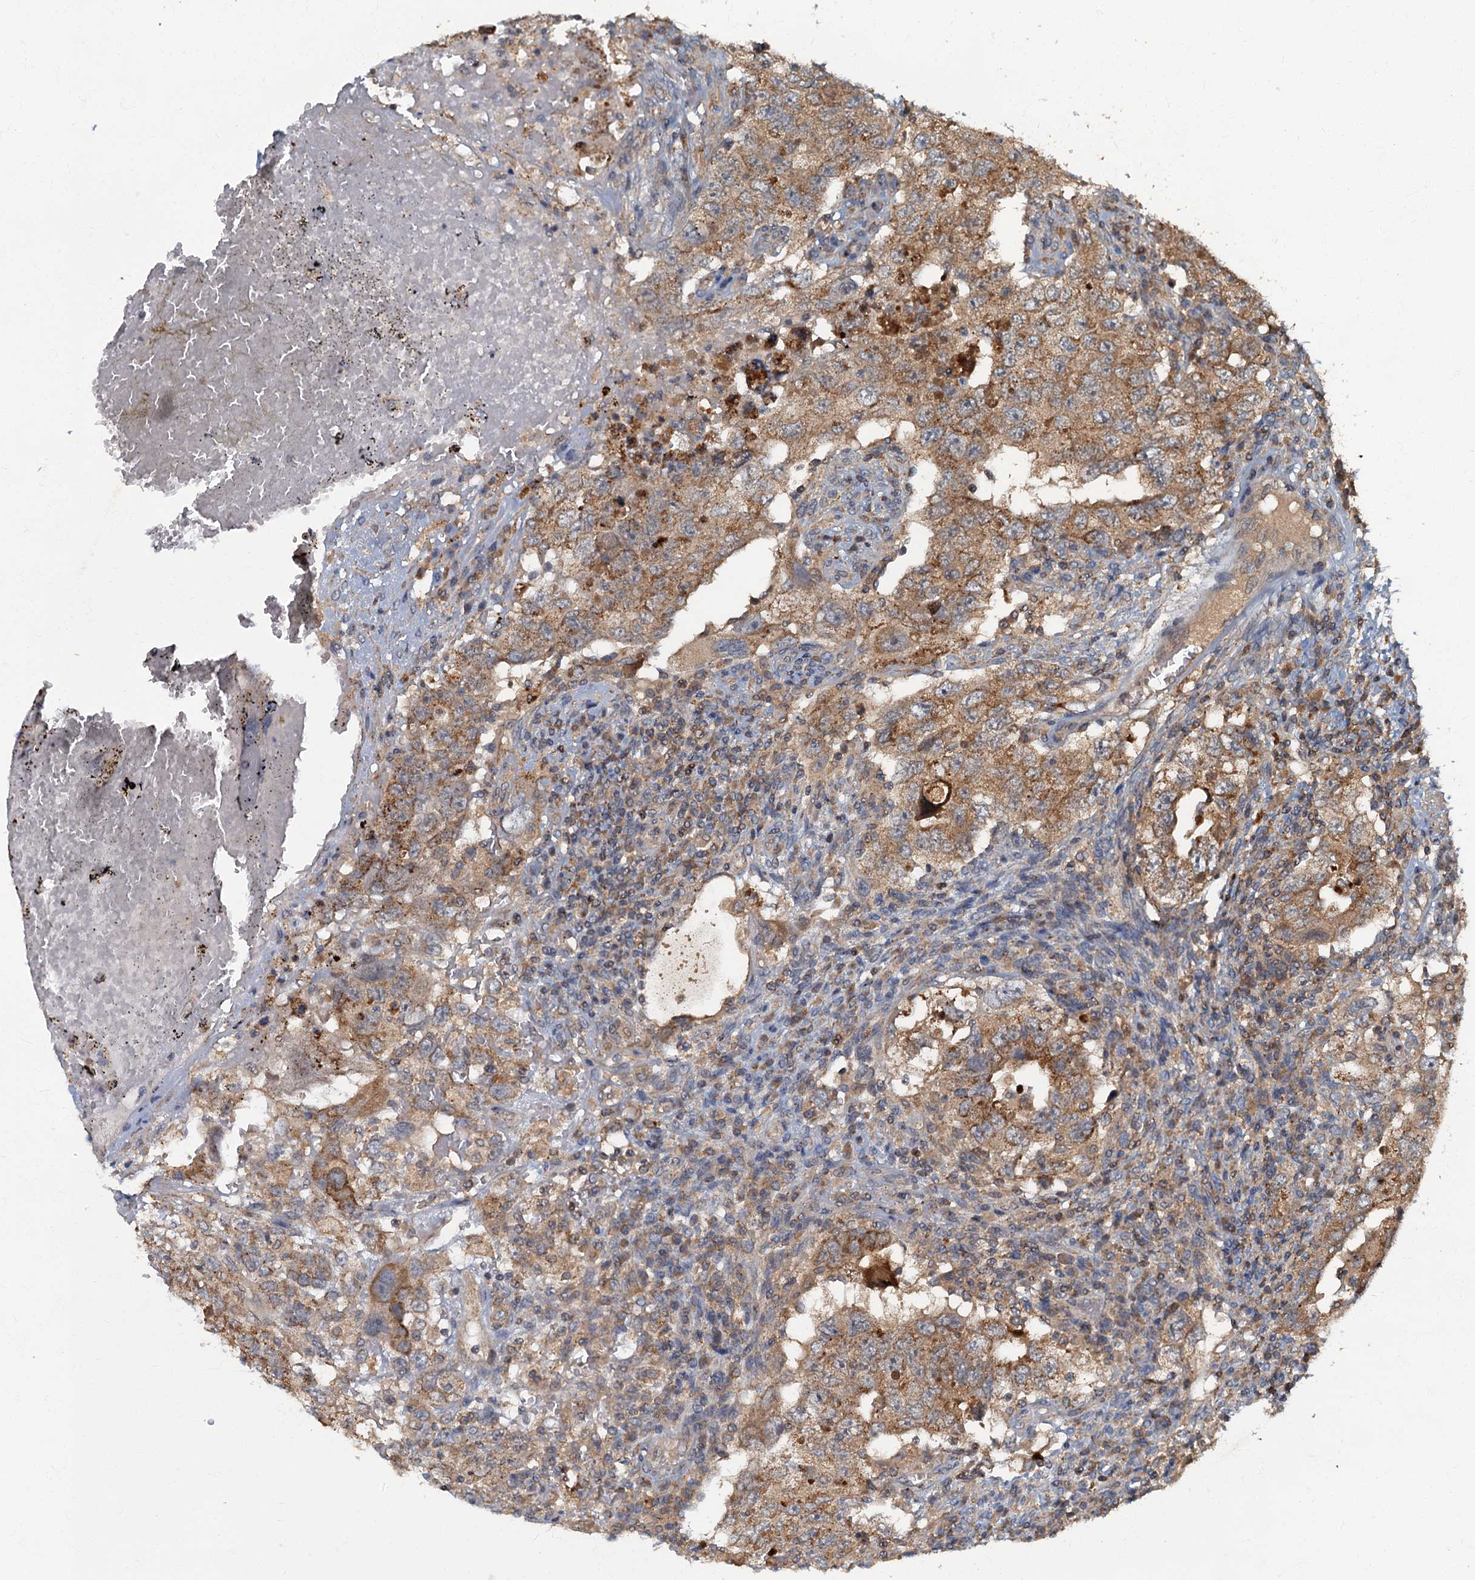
{"staining": {"intensity": "moderate", "quantity": ">75%", "location": "cytoplasmic/membranous"}, "tissue": "testis cancer", "cell_type": "Tumor cells", "image_type": "cancer", "snomed": [{"axis": "morphology", "description": "Carcinoma, Embryonal, NOS"}, {"axis": "topography", "description": "Testis"}], "caption": "Immunohistochemical staining of human testis cancer (embryonal carcinoma) displays medium levels of moderate cytoplasmic/membranous staining in approximately >75% of tumor cells.", "gene": "WDCP", "patient": {"sex": "male", "age": 26}}